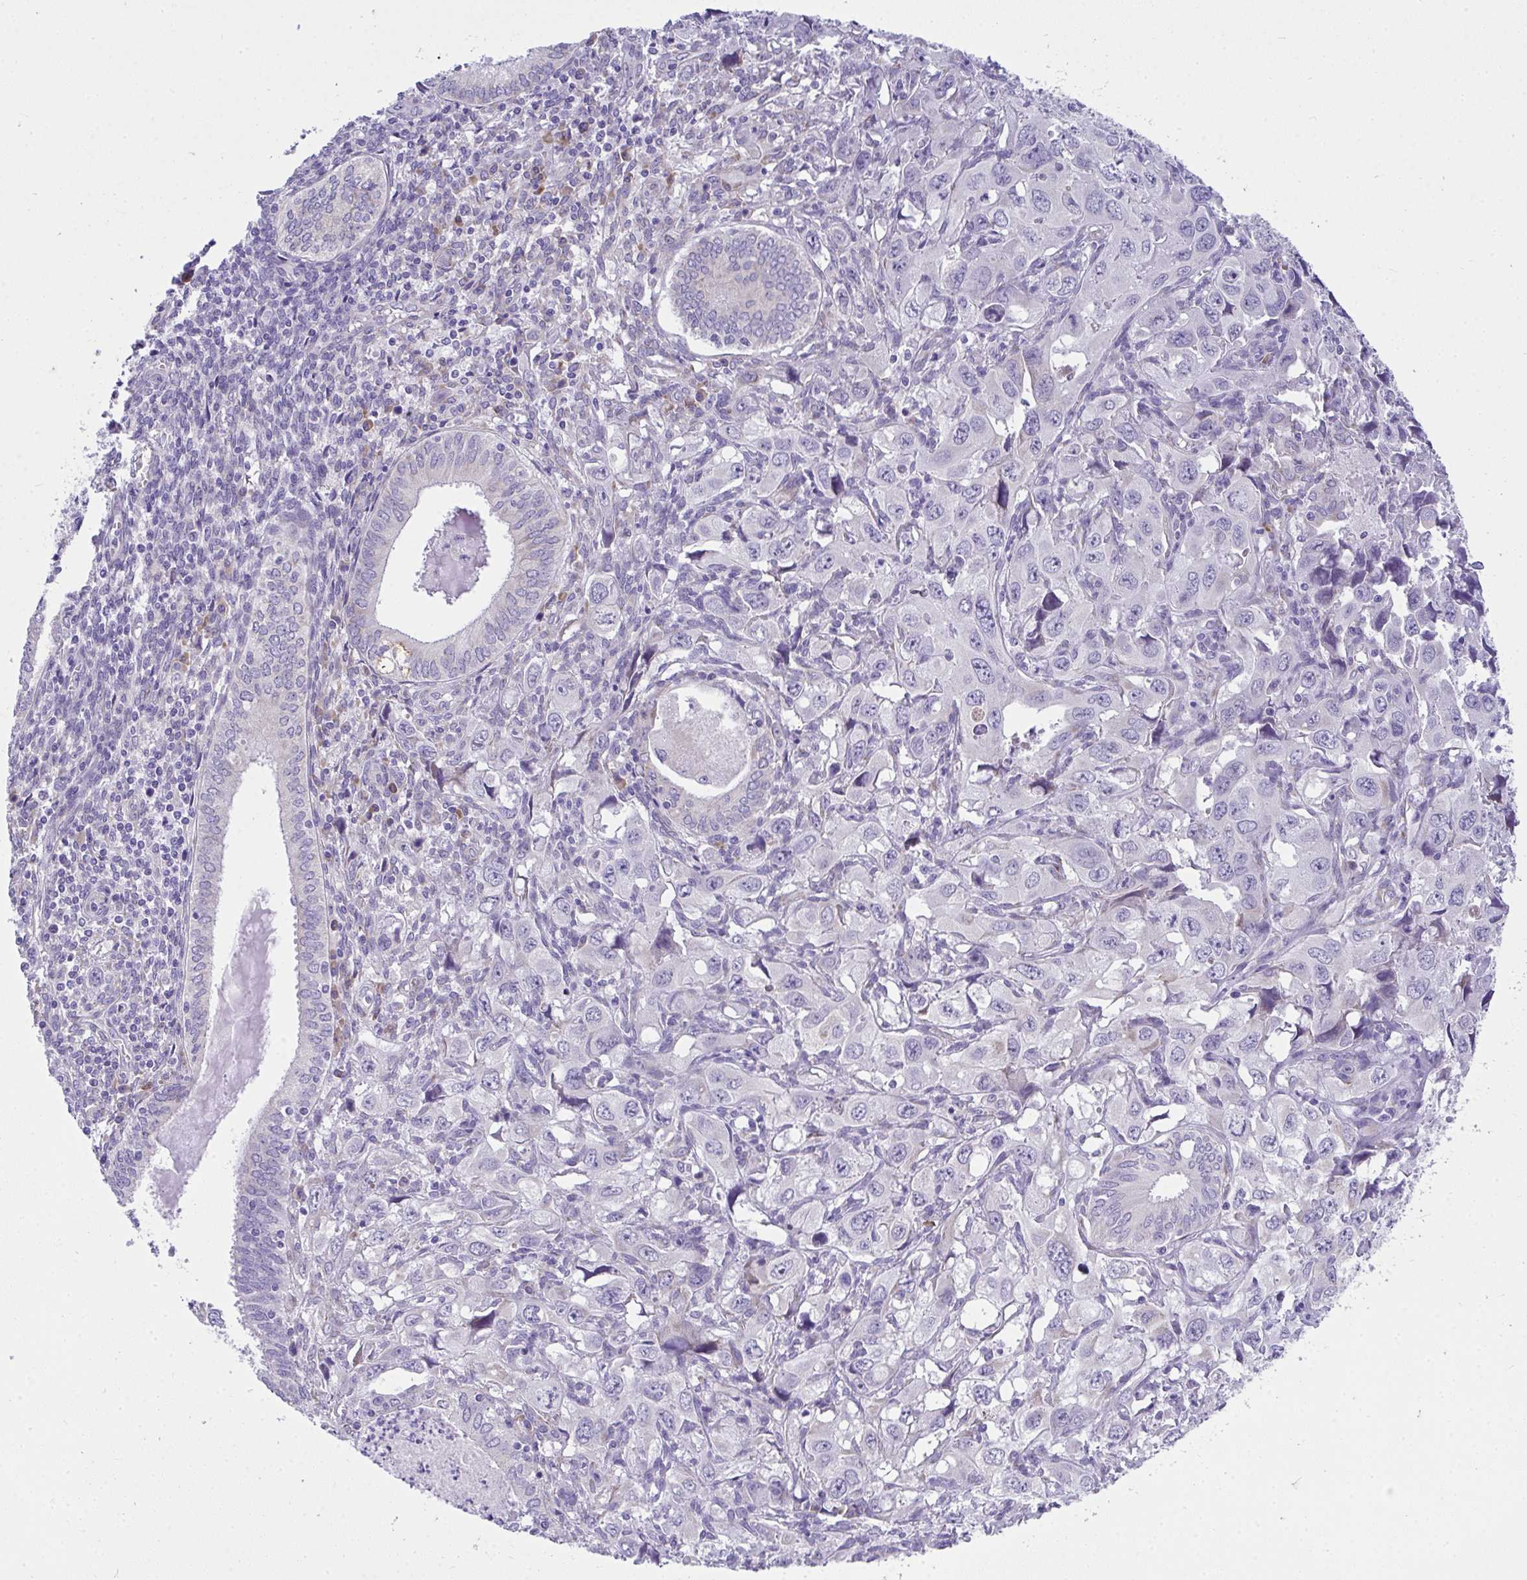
{"staining": {"intensity": "negative", "quantity": "none", "location": "none"}, "tissue": "endometrial cancer", "cell_type": "Tumor cells", "image_type": "cancer", "snomed": [{"axis": "morphology", "description": "Adenocarcinoma, NOS"}, {"axis": "topography", "description": "Uterus"}], "caption": "Immunohistochemistry image of neoplastic tissue: human adenocarcinoma (endometrial) stained with DAB exhibits no significant protein positivity in tumor cells.", "gene": "ADRA2C", "patient": {"sex": "female", "age": 62}}